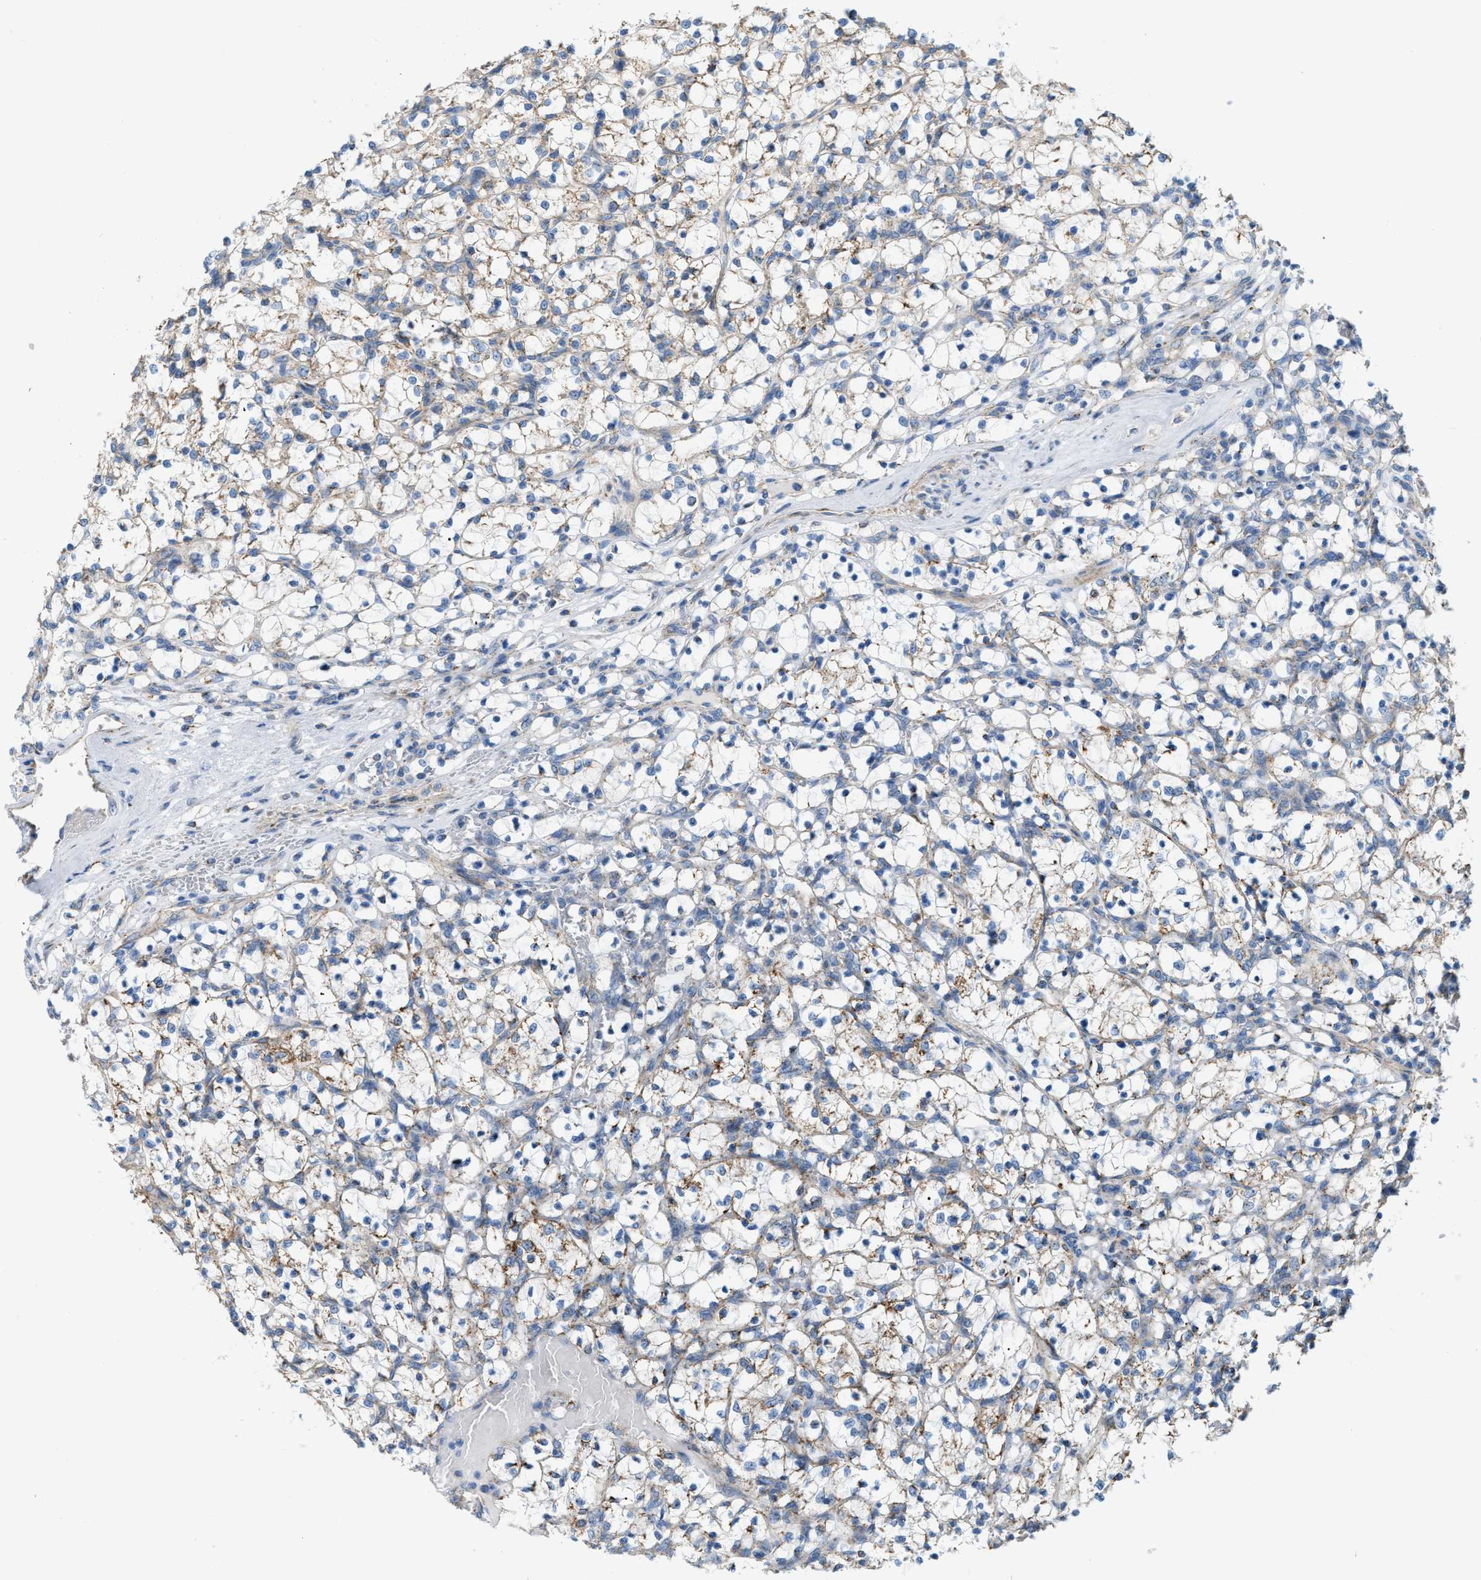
{"staining": {"intensity": "weak", "quantity": "<25%", "location": "cytoplasmic/membranous"}, "tissue": "renal cancer", "cell_type": "Tumor cells", "image_type": "cancer", "snomed": [{"axis": "morphology", "description": "Adenocarcinoma, NOS"}, {"axis": "topography", "description": "Kidney"}], "caption": "The immunohistochemistry (IHC) image has no significant expression in tumor cells of renal cancer tissue.", "gene": "JADE1", "patient": {"sex": "female", "age": 69}}